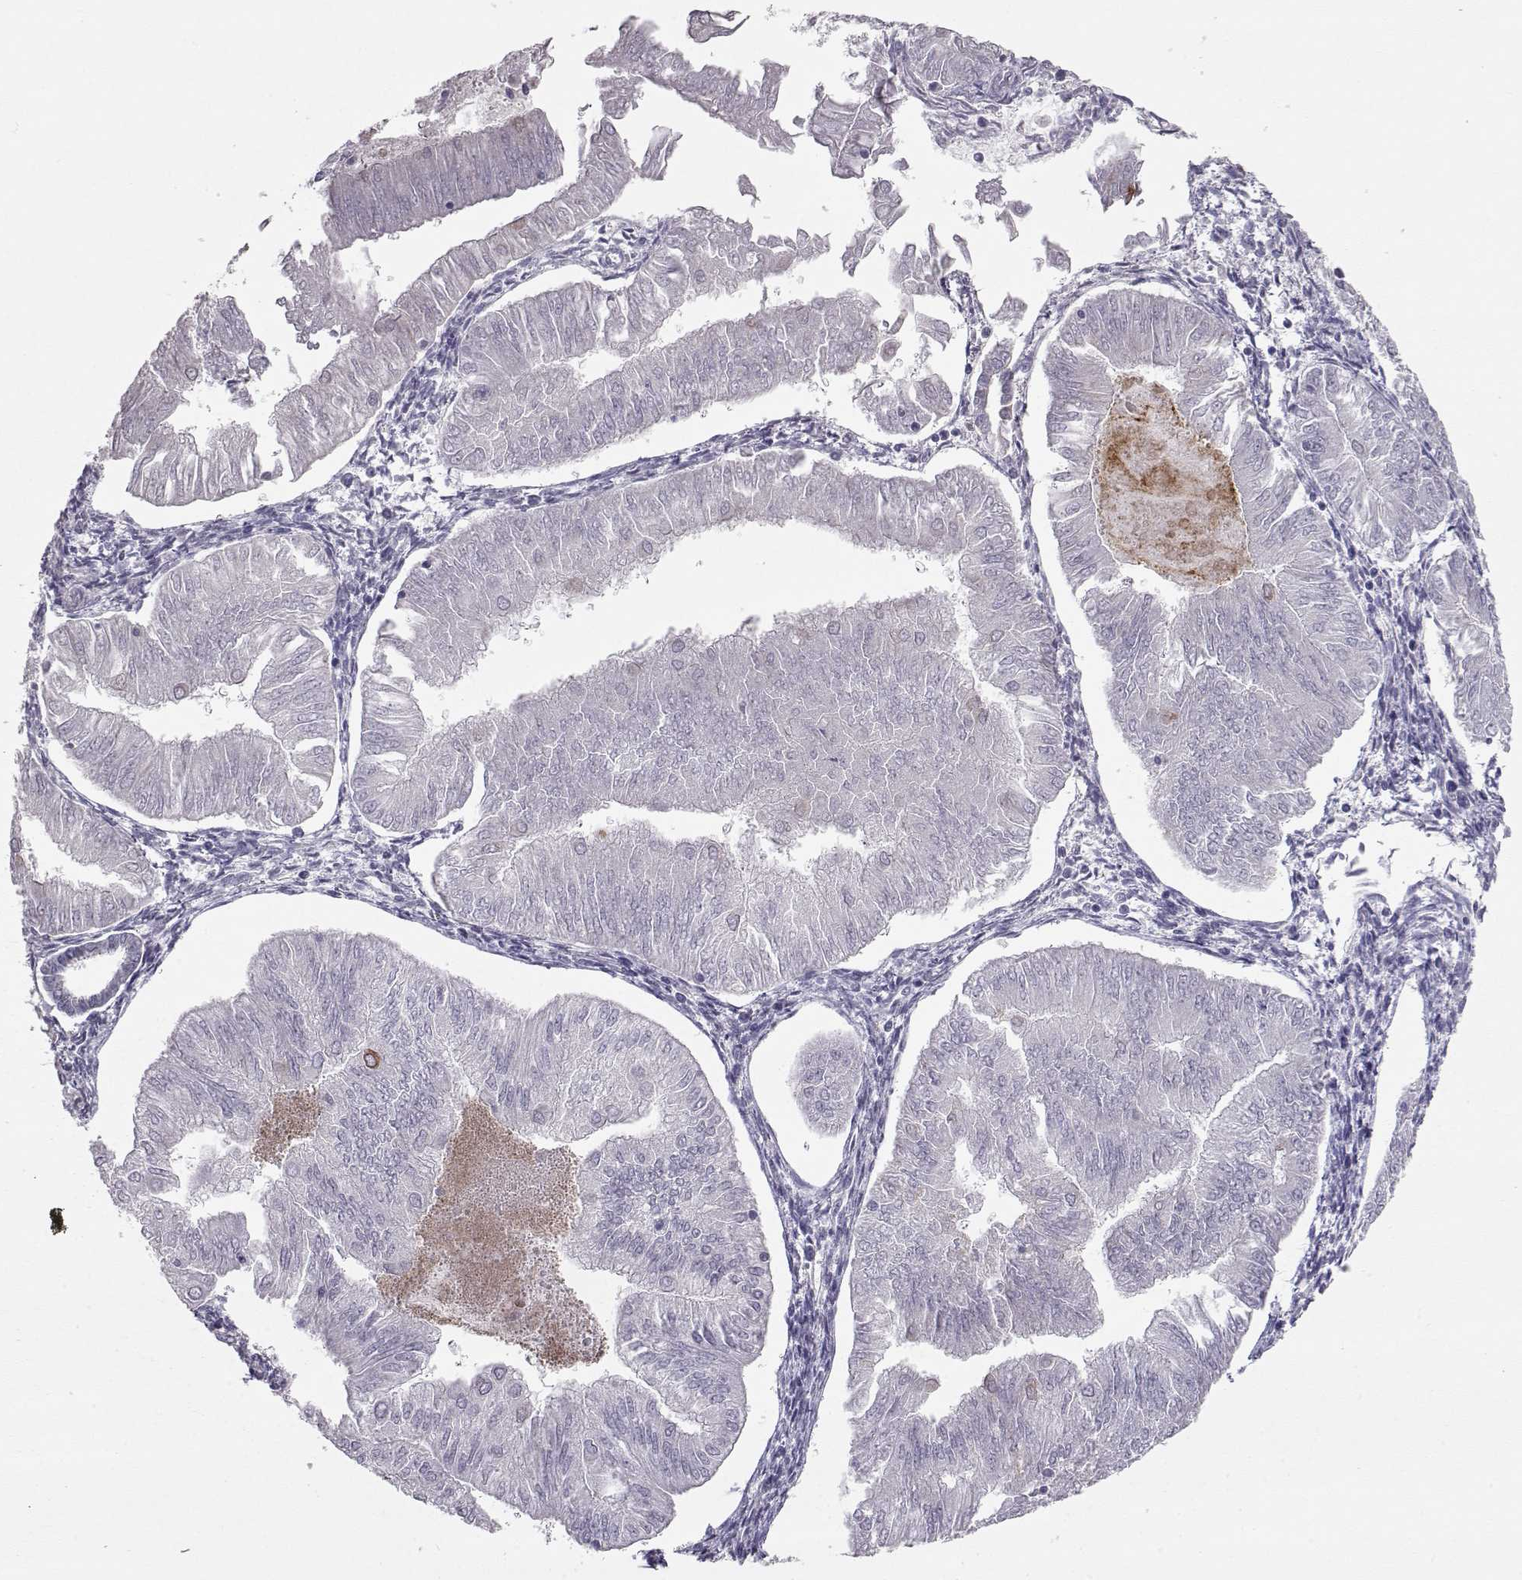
{"staining": {"intensity": "negative", "quantity": "none", "location": "none"}, "tissue": "endometrial cancer", "cell_type": "Tumor cells", "image_type": "cancer", "snomed": [{"axis": "morphology", "description": "Adenocarcinoma, NOS"}, {"axis": "topography", "description": "Endometrium"}], "caption": "Immunohistochemistry (IHC) of endometrial cancer (adenocarcinoma) demonstrates no expression in tumor cells.", "gene": "LAMB3", "patient": {"sex": "female", "age": 53}}